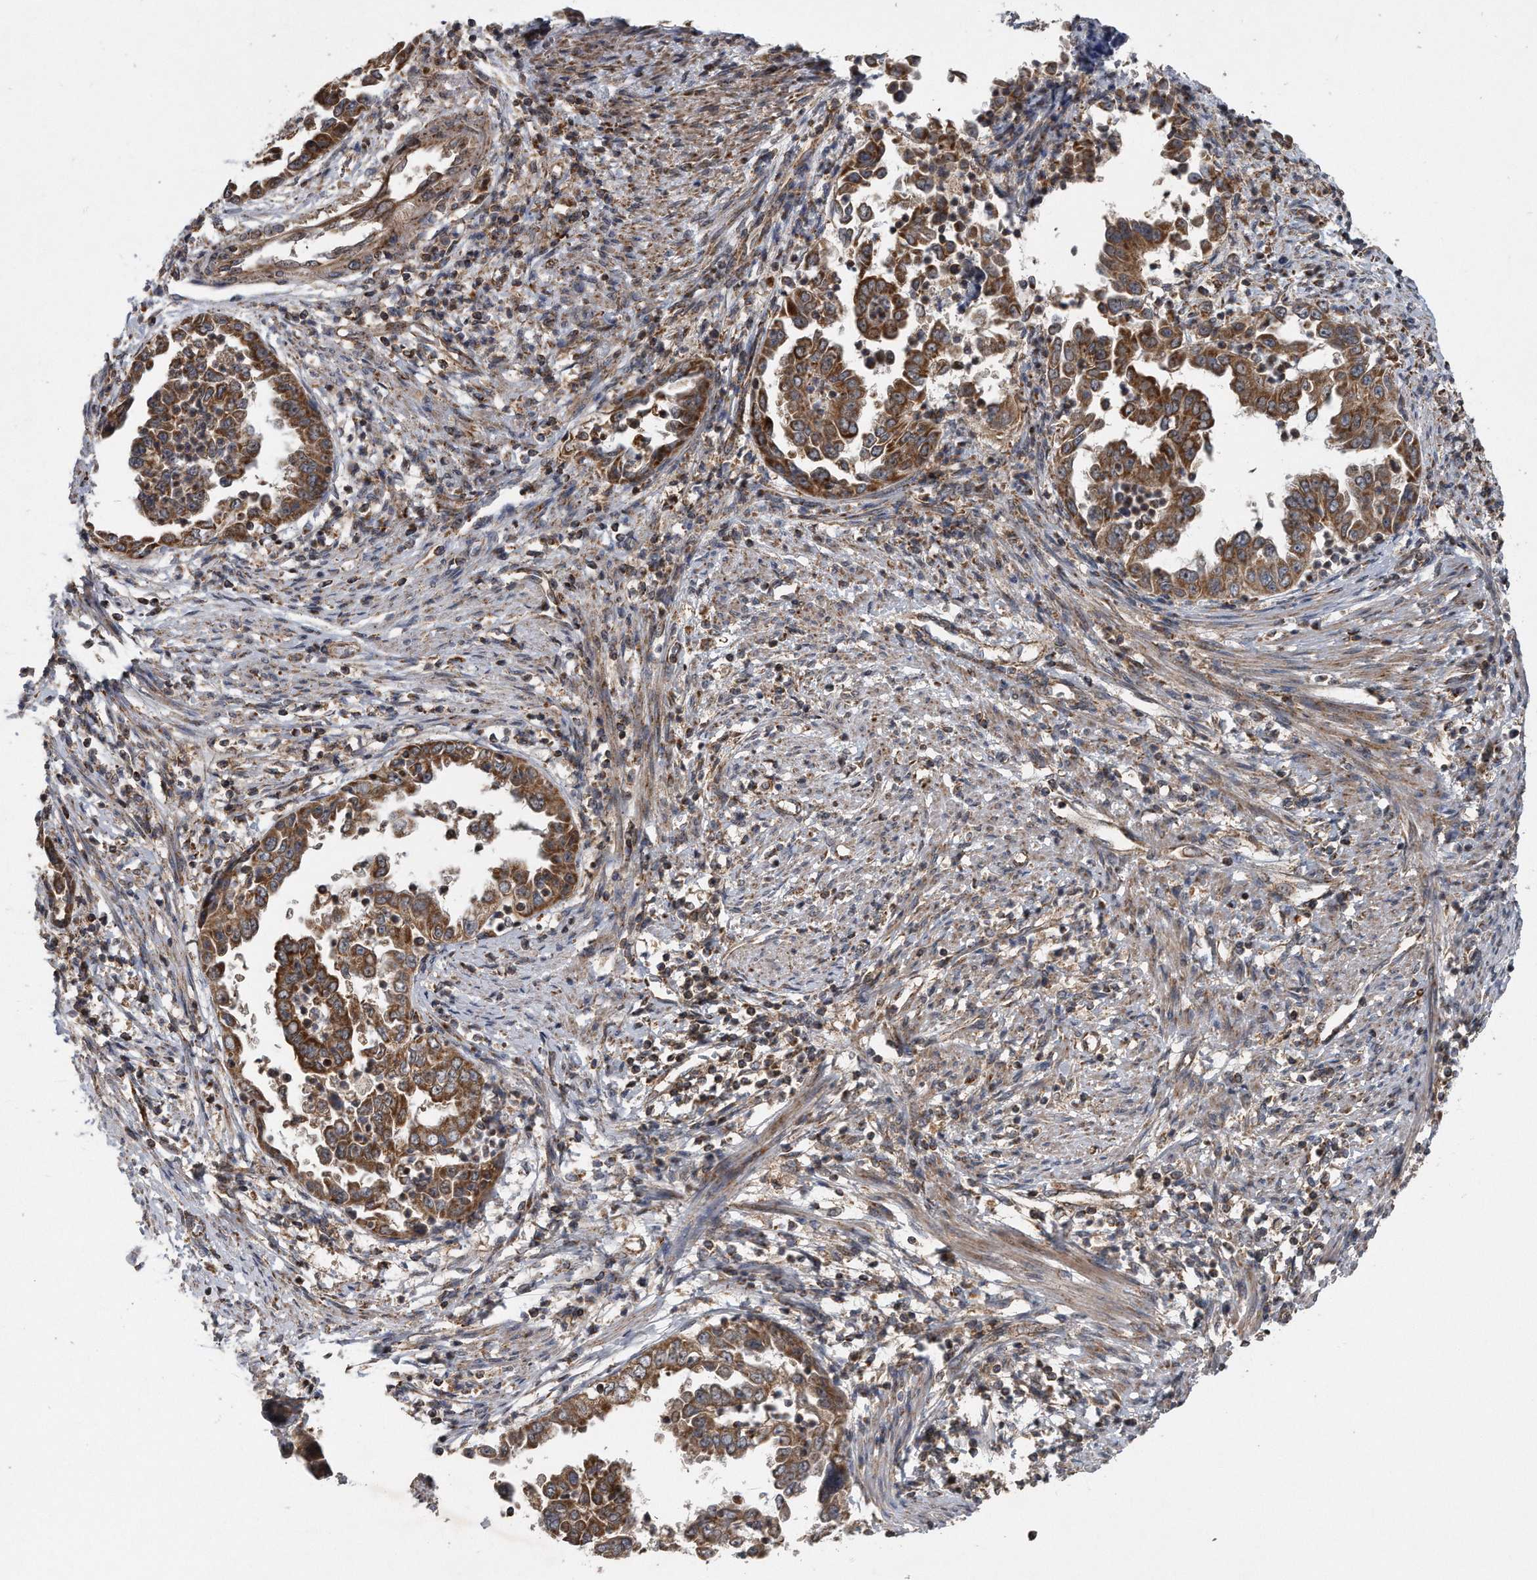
{"staining": {"intensity": "moderate", "quantity": ">75%", "location": "cytoplasmic/membranous"}, "tissue": "endometrial cancer", "cell_type": "Tumor cells", "image_type": "cancer", "snomed": [{"axis": "morphology", "description": "Adenocarcinoma, NOS"}, {"axis": "topography", "description": "Endometrium"}], "caption": "A high-resolution micrograph shows IHC staining of adenocarcinoma (endometrial), which demonstrates moderate cytoplasmic/membranous staining in about >75% of tumor cells.", "gene": "ALPK2", "patient": {"sex": "female", "age": 85}}